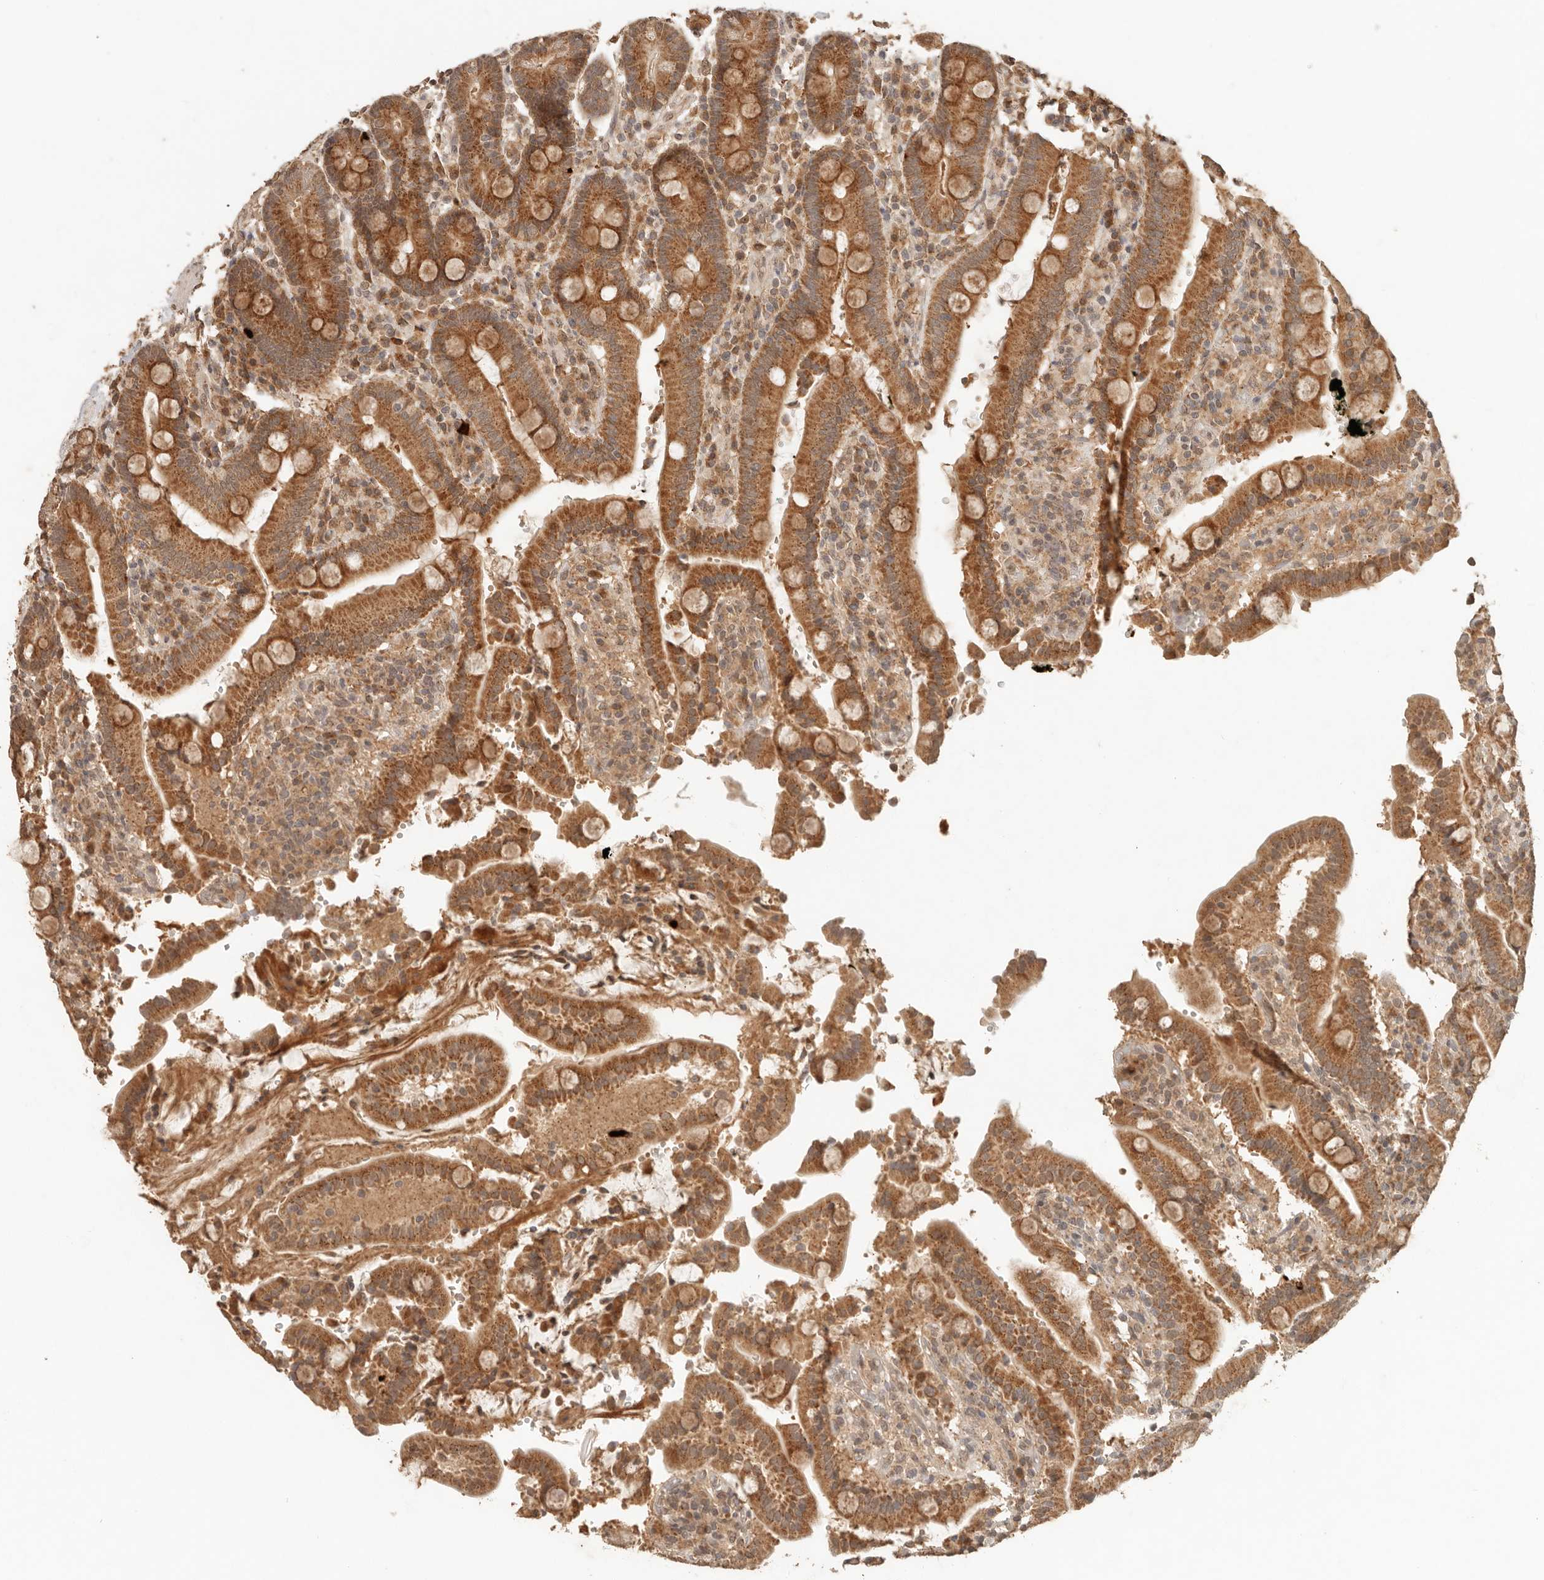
{"staining": {"intensity": "strong", "quantity": ">75%", "location": "cytoplasmic/membranous"}, "tissue": "duodenum", "cell_type": "Glandular cells", "image_type": "normal", "snomed": [{"axis": "morphology", "description": "Normal tissue, NOS"}, {"axis": "topography", "description": "Small intestine, NOS"}], "caption": "Glandular cells display high levels of strong cytoplasmic/membranous positivity in approximately >75% of cells in benign duodenum.", "gene": "LMO4", "patient": {"sex": "female", "age": 71}}